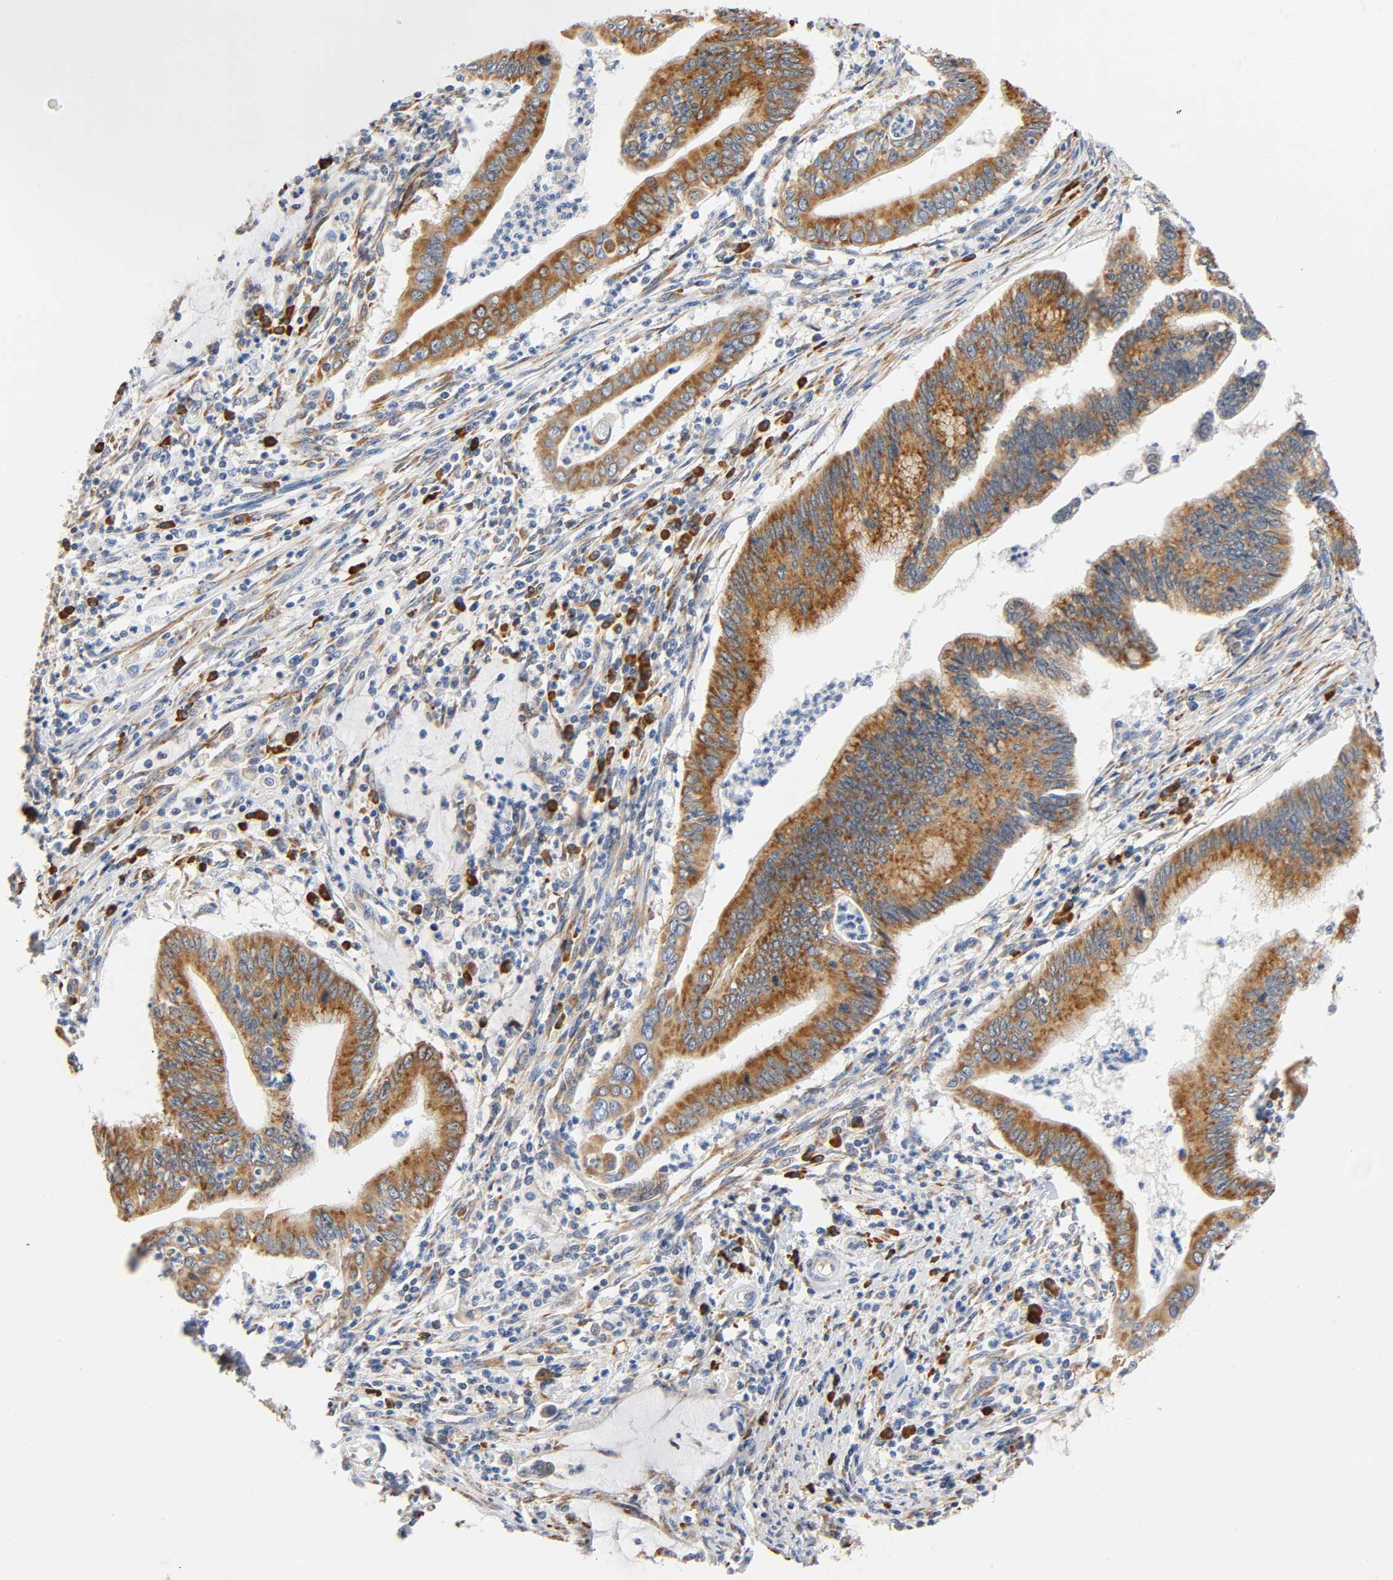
{"staining": {"intensity": "moderate", "quantity": ">75%", "location": "cytoplasmic/membranous"}, "tissue": "cervical cancer", "cell_type": "Tumor cells", "image_type": "cancer", "snomed": [{"axis": "morphology", "description": "Adenocarcinoma, NOS"}, {"axis": "topography", "description": "Cervix"}], "caption": "Immunohistochemistry (IHC) of human cervical cancer (adenocarcinoma) exhibits medium levels of moderate cytoplasmic/membranous expression in approximately >75% of tumor cells.", "gene": "UCKL1", "patient": {"sex": "female", "age": 36}}